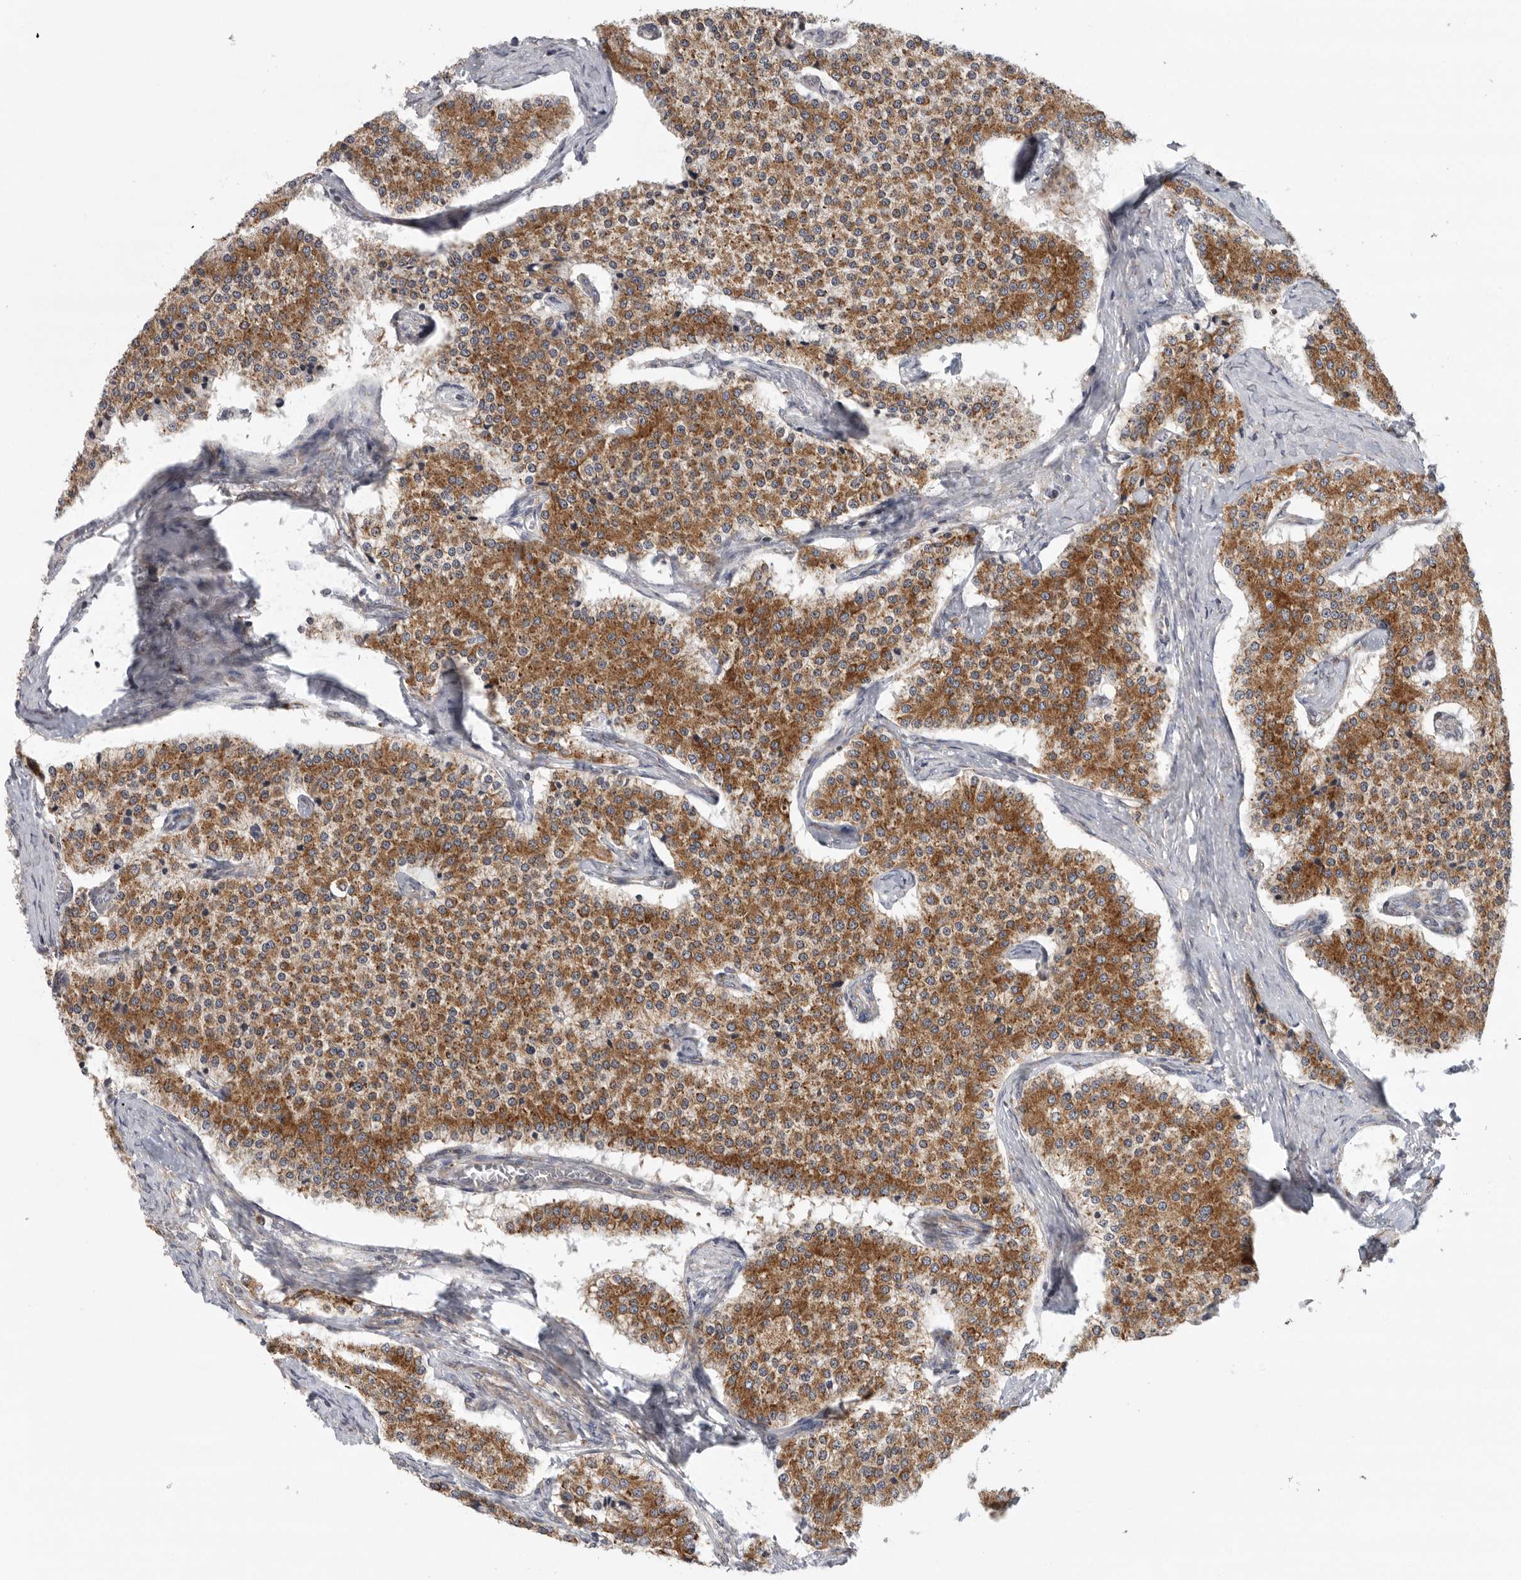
{"staining": {"intensity": "moderate", "quantity": ">75%", "location": "cytoplasmic/membranous"}, "tissue": "carcinoid", "cell_type": "Tumor cells", "image_type": "cancer", "snomed": [{"axis": "morphology", "description": "Carcinoid, malignant, NOS"}, {"axis": "topography", "description": "Colon"}], "caption": "Immunohistochemistry (IHC) of human carcinoid exhibits medium levels of moderate cytoplasmic/membranous staining in approximately >75% of tumor cells.", "gene": "FKBP8", "patient": {"sex": "female", "age": 52}}